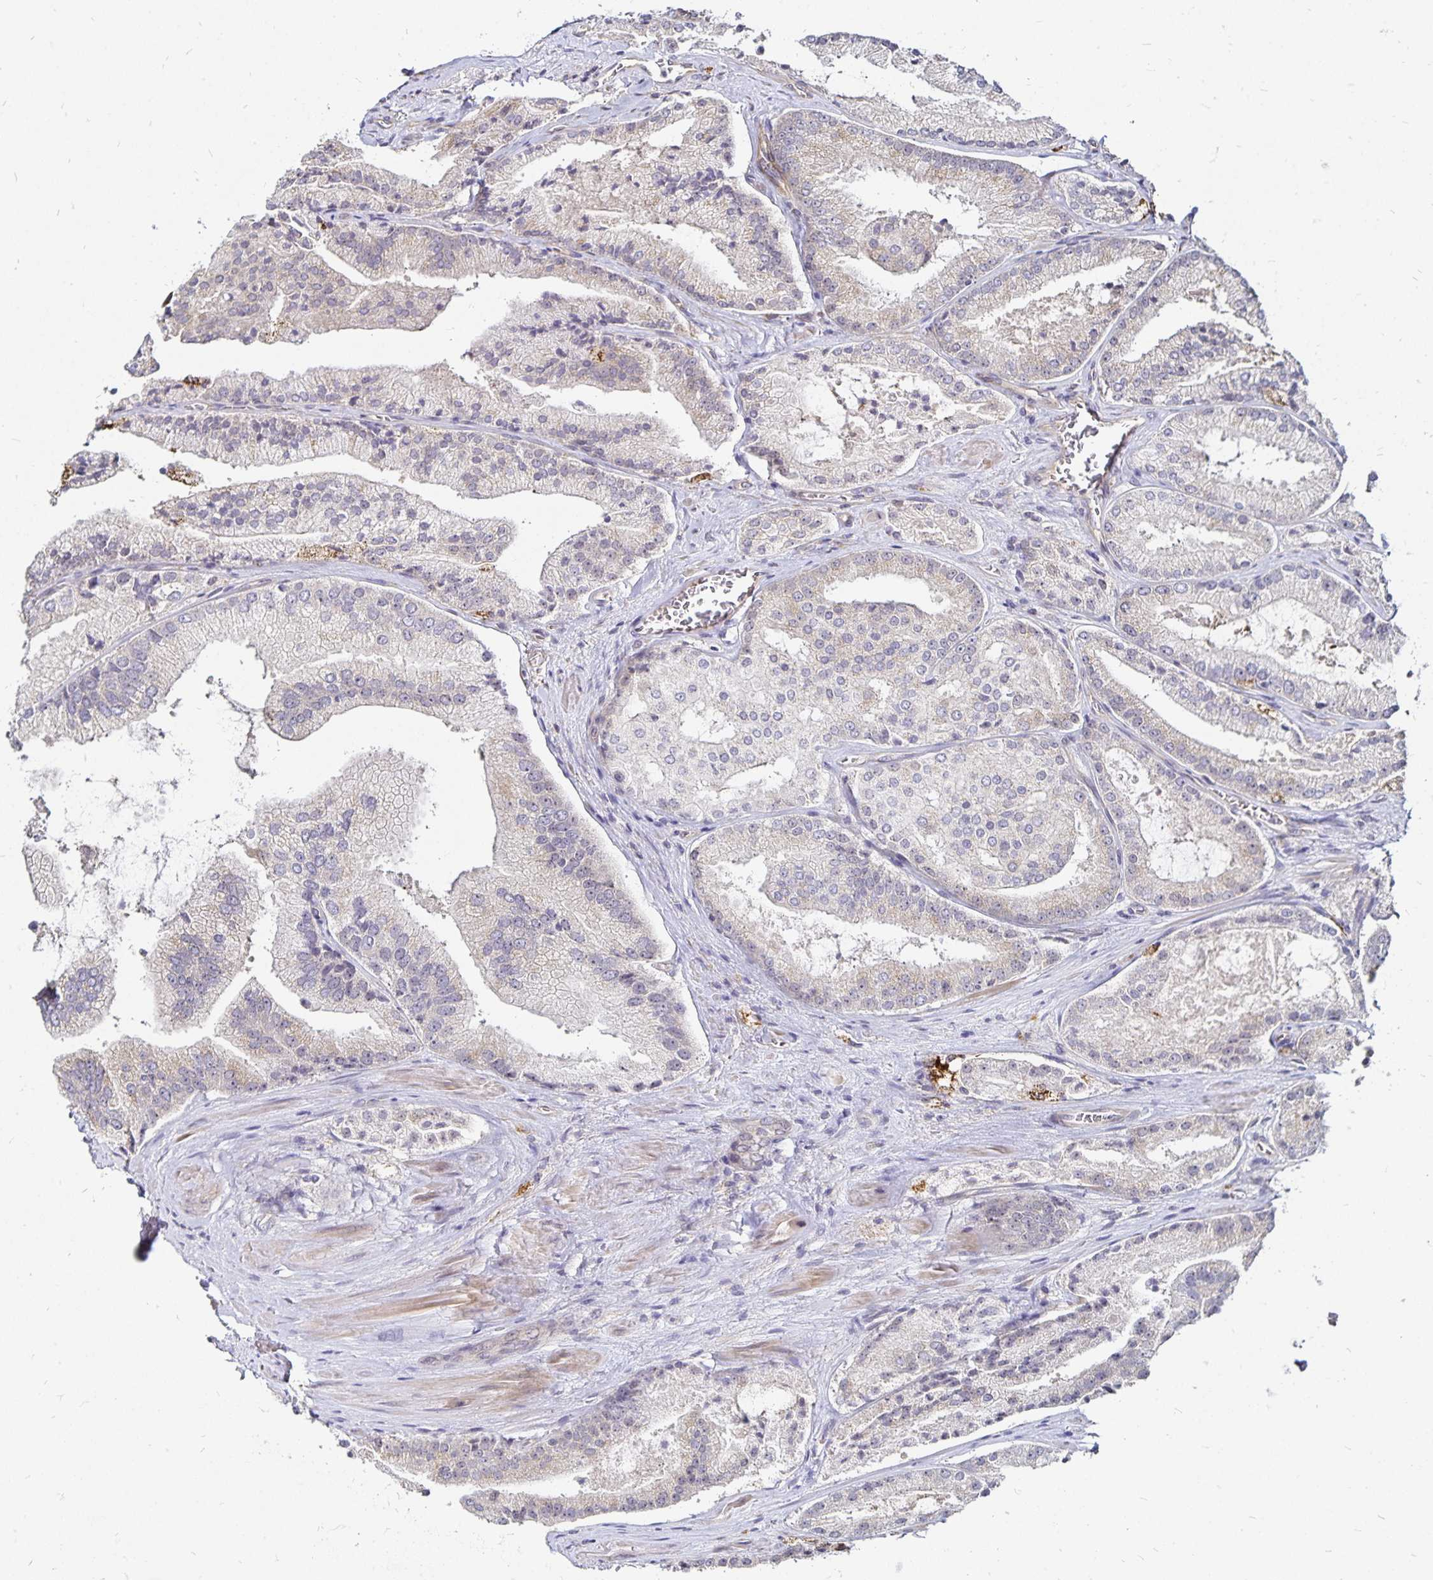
{"staining": {"intensity": "weak", "quantity": "<25%", "location": "cytoplasmic/membranous"}, "tissue": "prostate cancer", "cell_type": "Tumor cells", "image_type": "cancer", "snomed": [{"axis": "morphology", "description": "Adenocarcinoma, High grade"}, {"axis": "topography", "description": "Prostate"}], "caption": "IHC of human prostate cancer (adenocarcinoma (high-grade)) displays no positivity in tumor cells. (DAB immunohistochemistry (IHC) with hematoxylin counter stain).", "gene": "CYP27A1", "patient": {"sex": "male", "age": 73}}